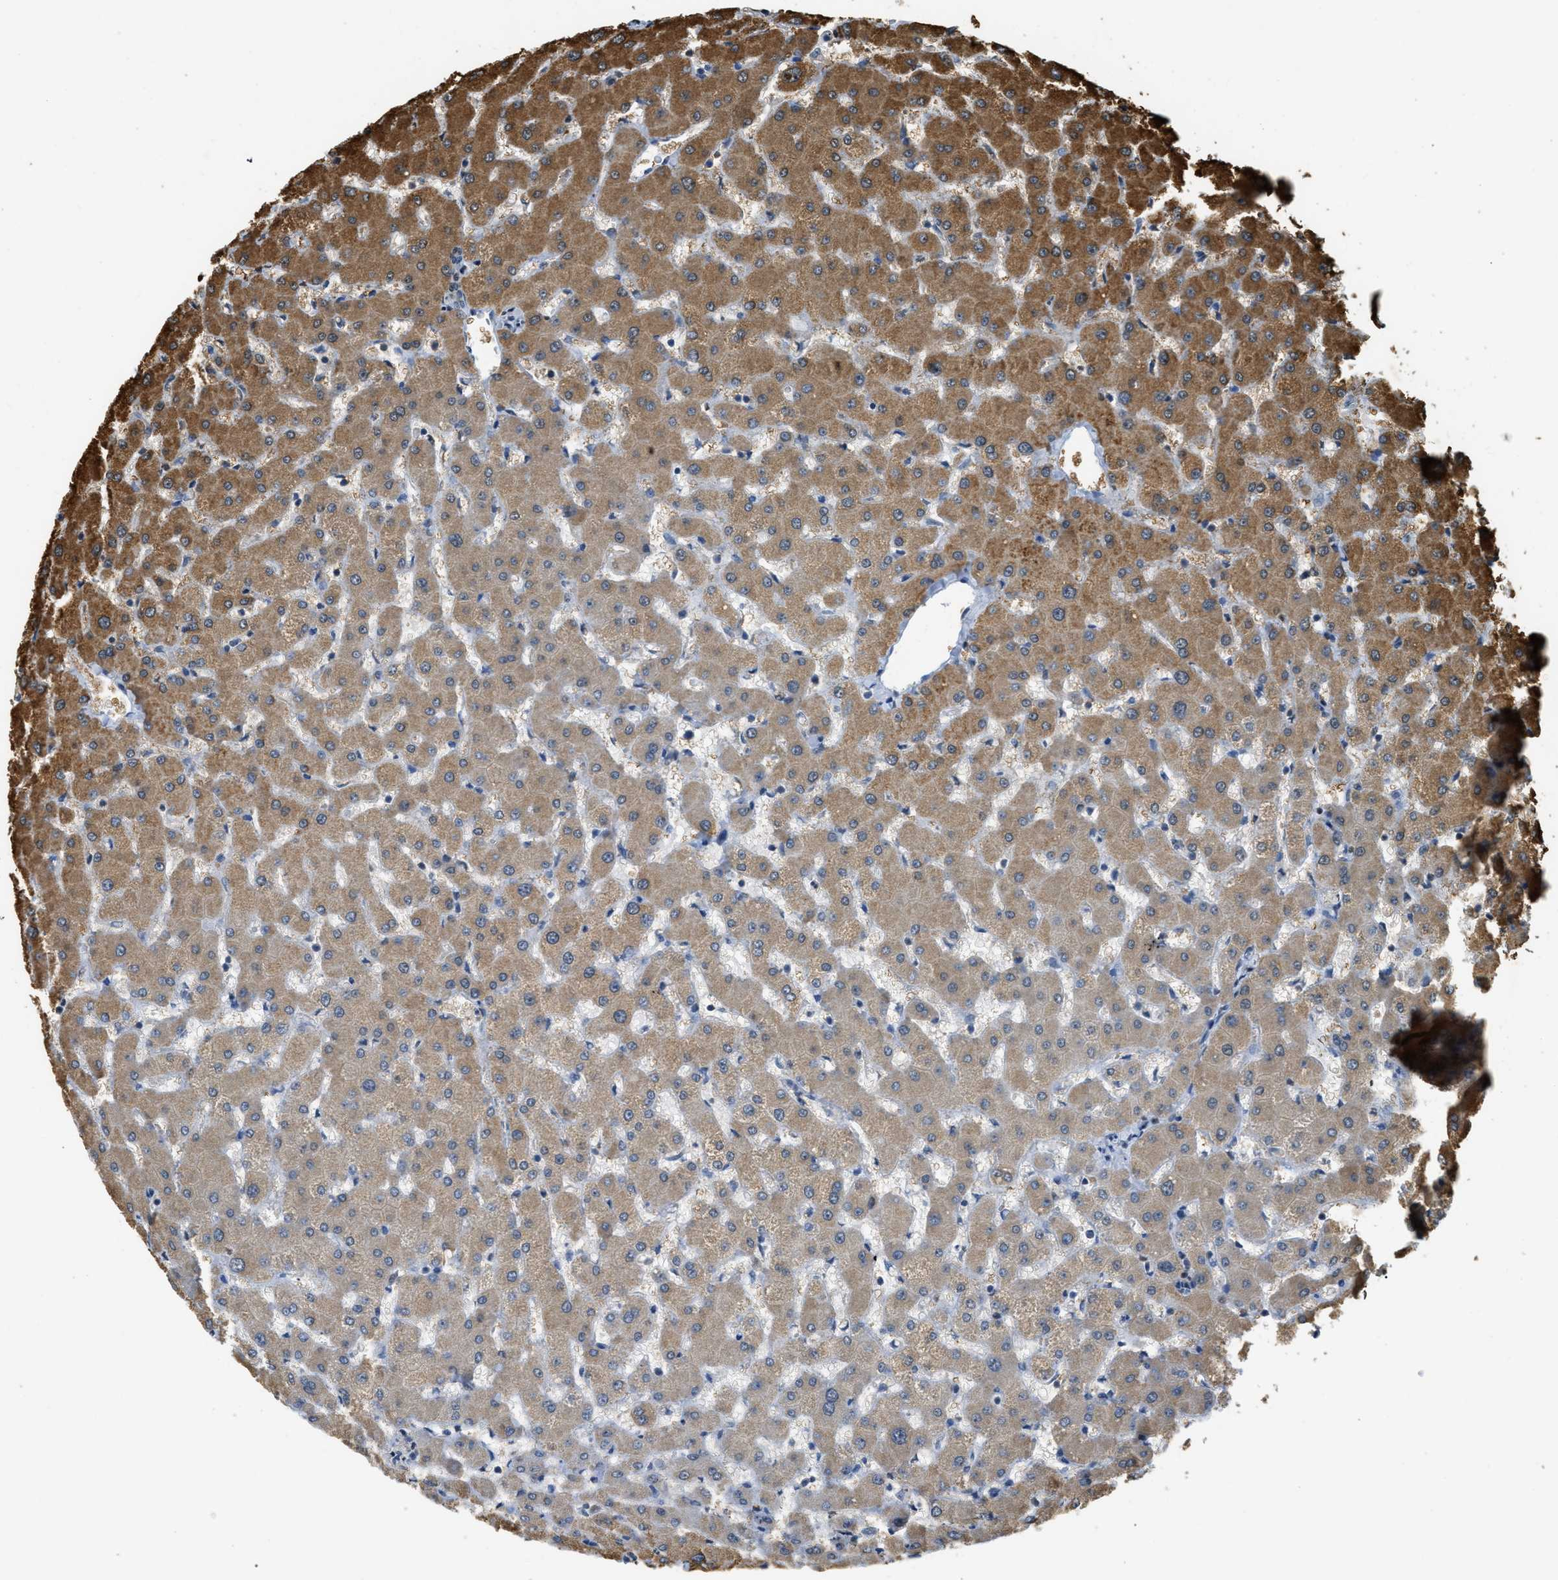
{"staining": {"intensity": "weak", "quantity": "25%-75%", "location": "nuclear"}, "tissue": "liver", "cell_type": "Cholangiocytes", "image_type": "normal", "snomed": [{"axis": "morphology", "description": "Normal tissue, NOS"}, {"axis": "topography", "description": "Liver"}], "caption": "Brown immunohistochemical staining in normal liver reveals weak nuclear staining in approximately 25%-75% of cholangiocytes.", "gene": "NR5A2", "patient": {"sex": "female", "age": 63}}